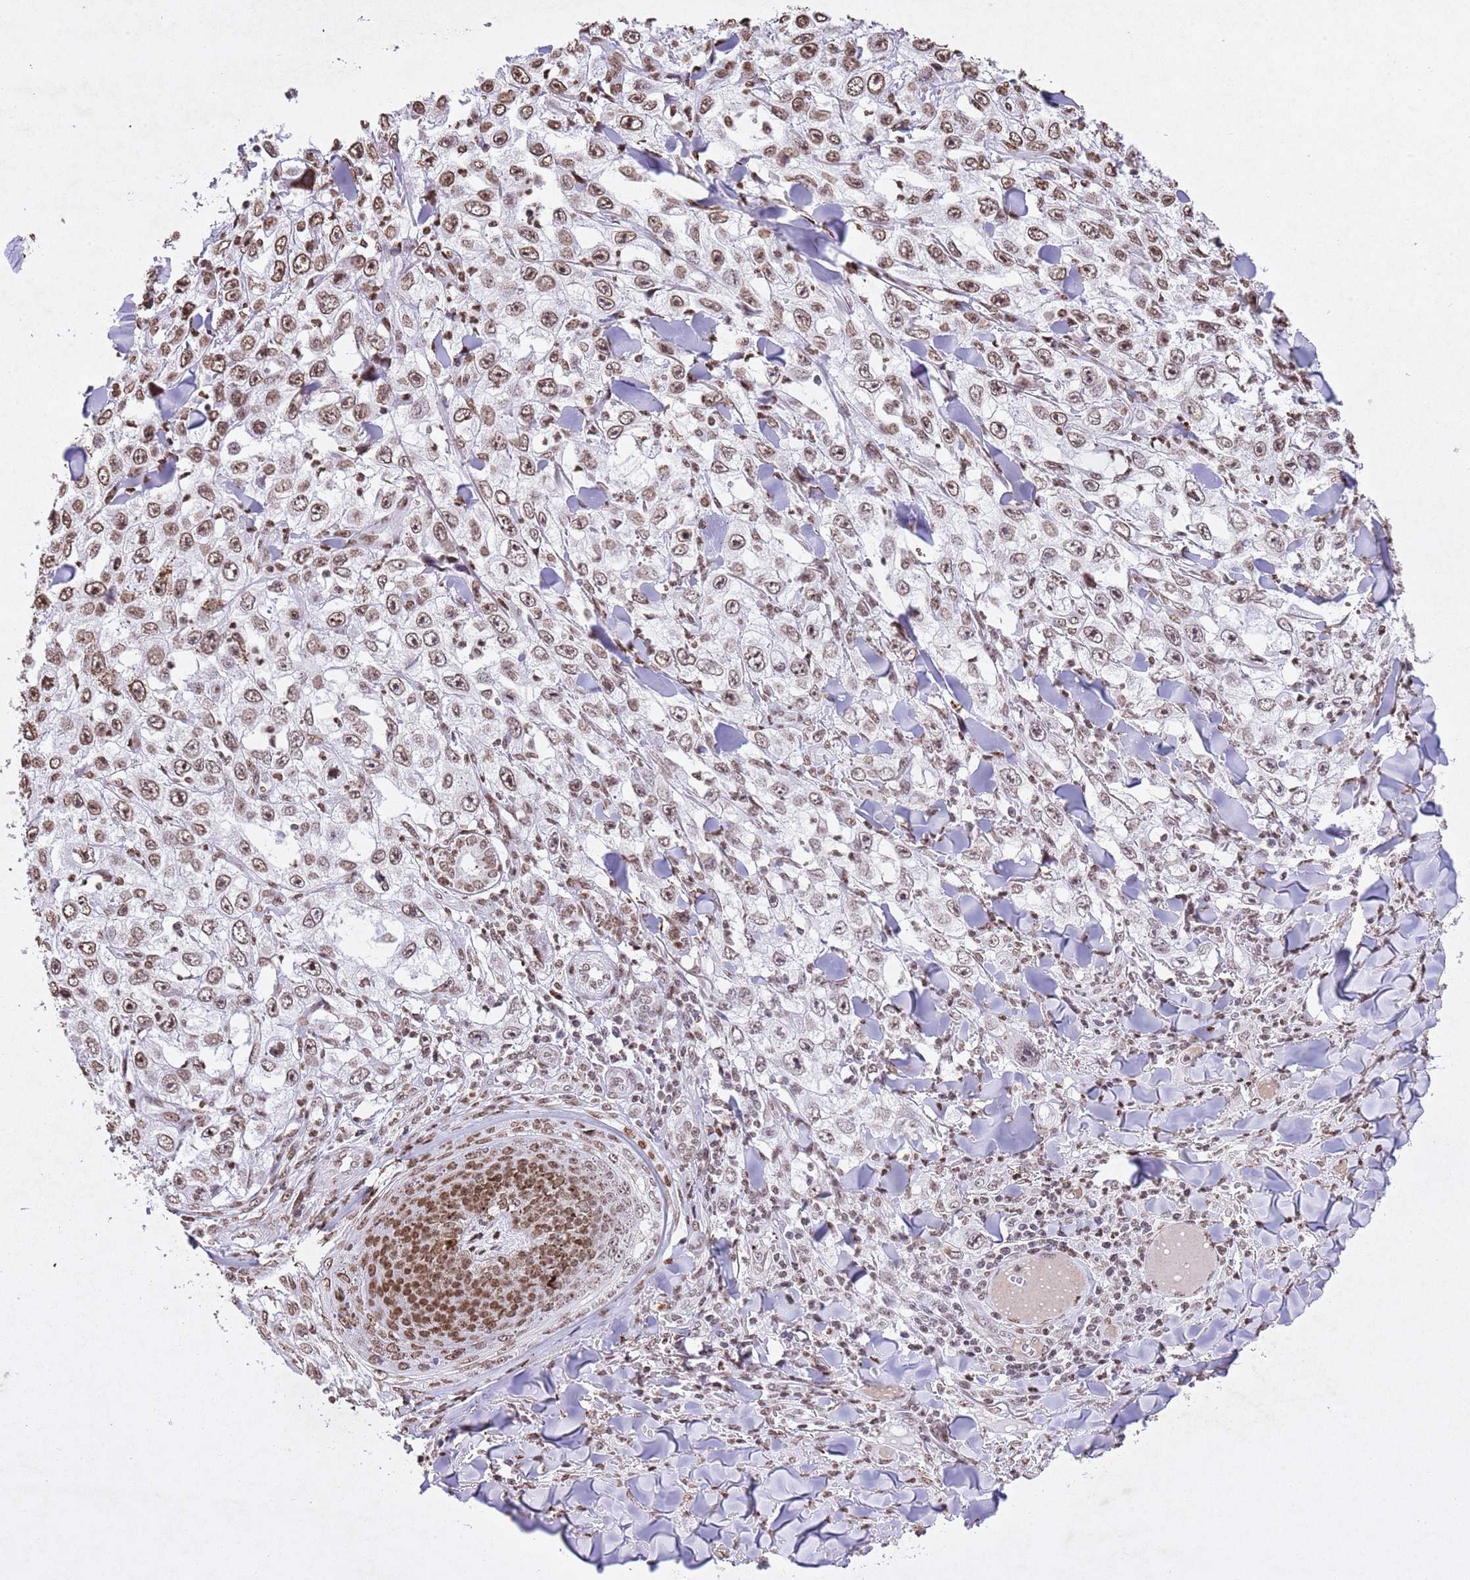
{"staining": {"intensity": "moderate", "quantity": ">75%", "location": "nuclear"}, "tissue": "skin cancer", "cell_type": "Tumor cells", "image_type": "cancer", "snomed": [{"axis": "morphology", "description": "Squamous cell carcinoma, NOS"}, {"axis": "topography", "description": "Skin"}], "caption": "Human skin cancer stained with a protein marker shows moderate staining in tumor cells.", "gene": "BMAL1", "patient": {"sex": "male", "age": 82}}